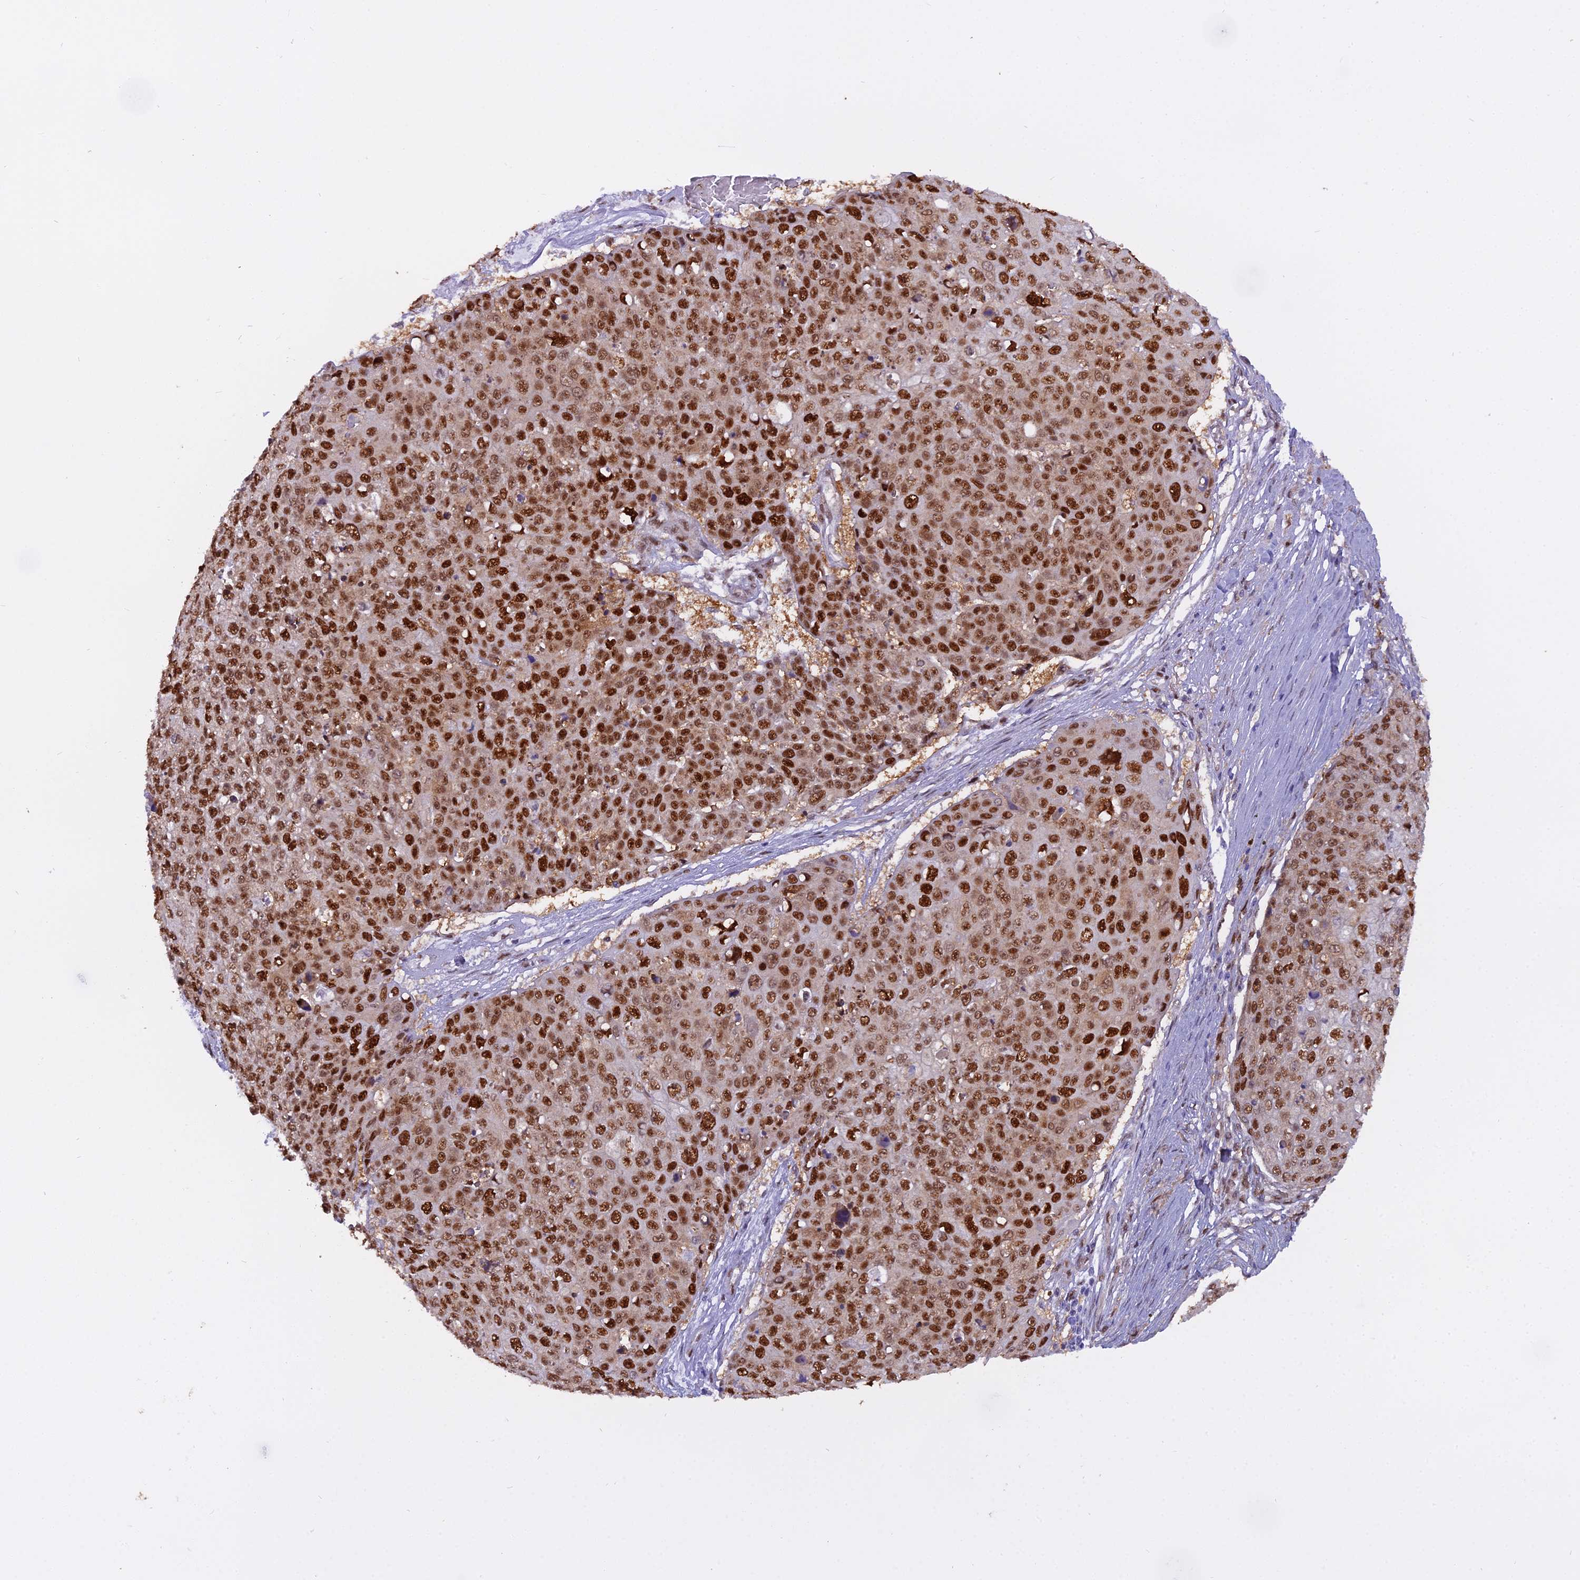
{"staining": {"intensity": "strong", "quantity": ">75%", "location": "nuclear"}, "tissue": "skin cancer", "cell_type": "Tumor cells", "image_type": "cancer", "snomed": [{"axis": "morphology", "description": "Squamous cell carcinoma, NOS"}, {"axis": "topography", "description": "Skin"}], "caption": "Squamous cell carcinoma (skin) stained for a protein (brown) displays strong nuclear positive staining in about >75% of tumor cells.", "gene": "NPEPL1", "patient": {"sex": "male", "age": 71}}